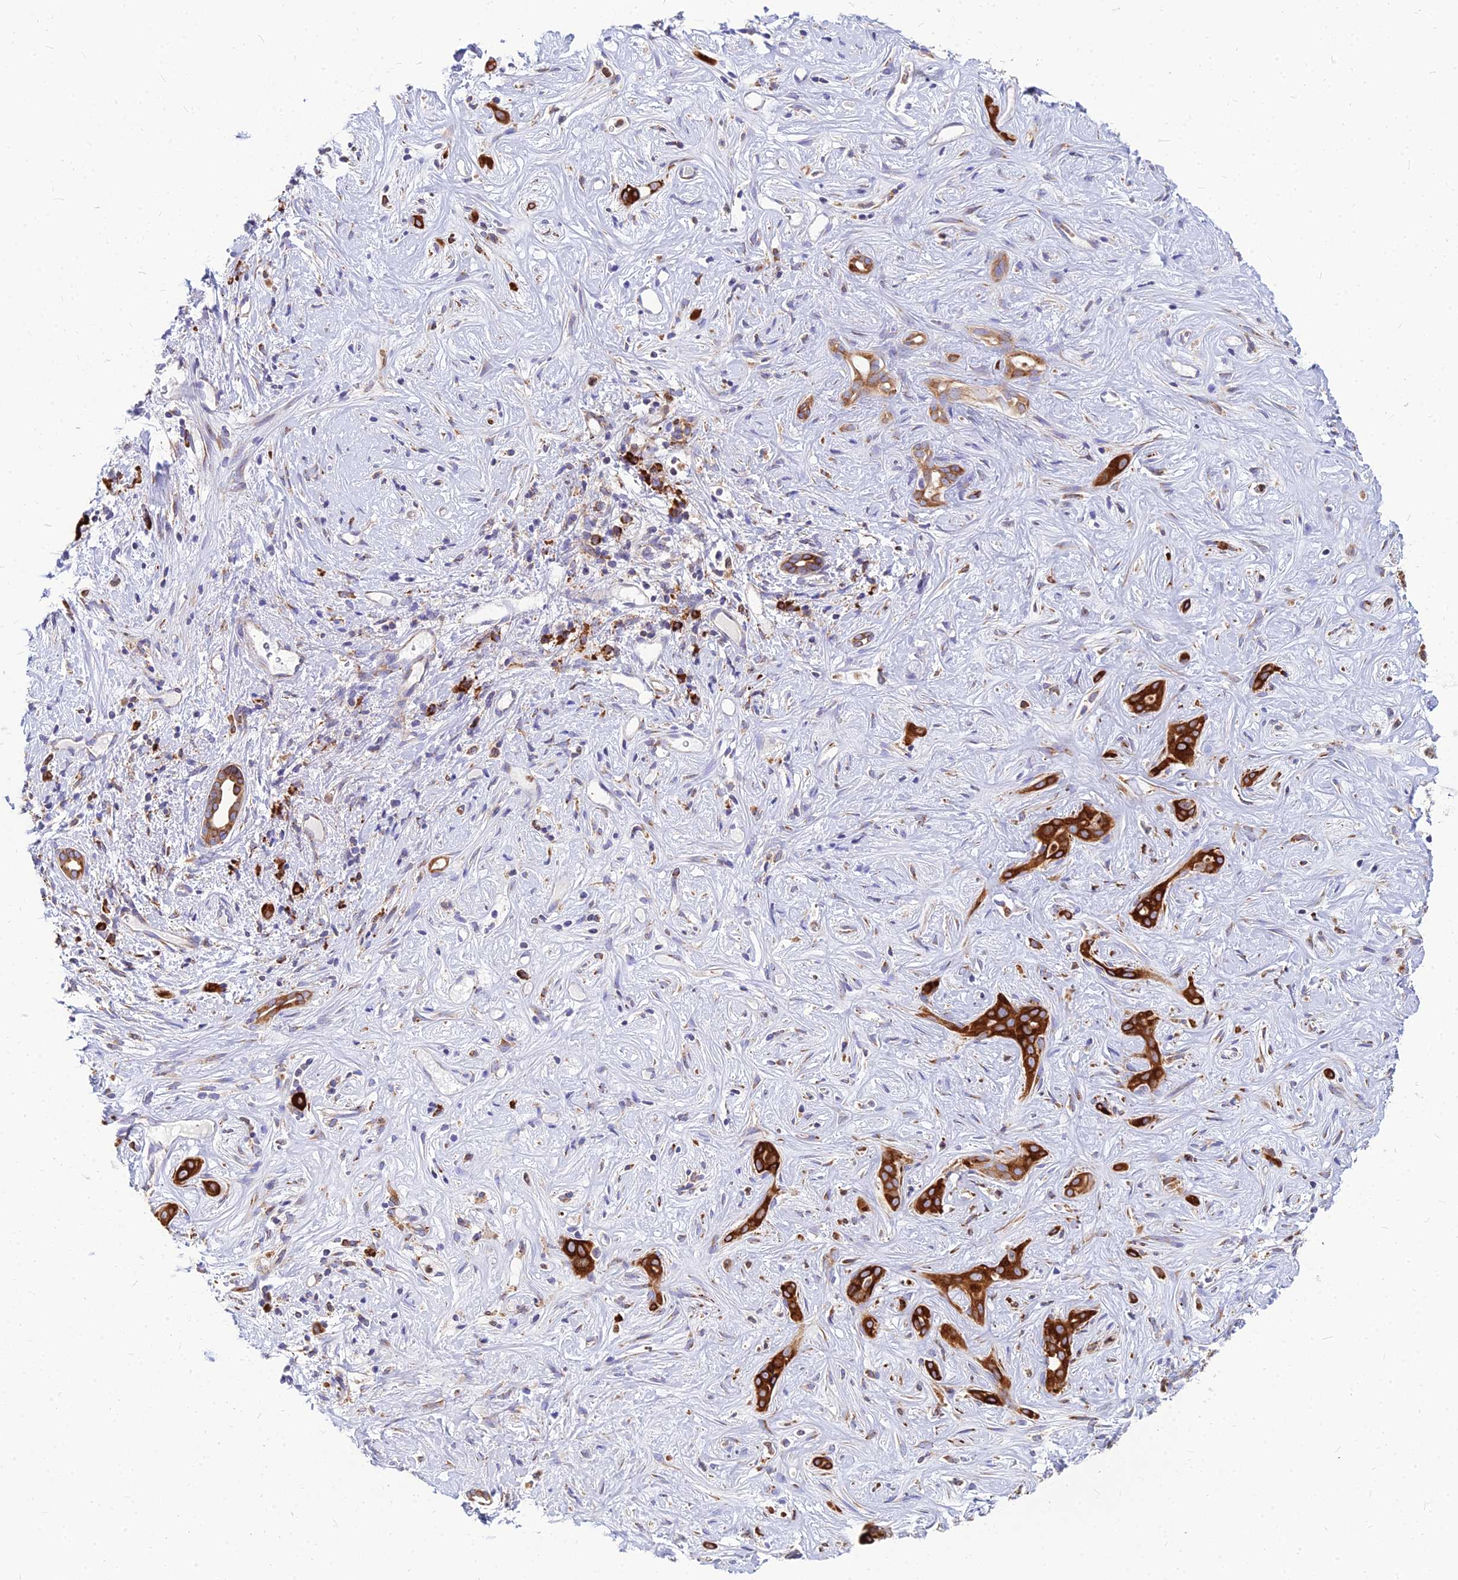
{"staining": {"intensity": "strong", "quantity": ">75%", "location": "cytoplasmic/membranous"}, "tissue": "liver cancer", "cell_type": "Tumor cells", "image_type": "cancer", "snomed": [{"axis": "morphology", "description": "Cholangiocarcinoma"}, {"axis": "topography", "description": "Liver"}], "caption": "High-power microscopy captured an IHC image of liver cholangiocarcinoma, revealing strong cytoplasmic/membranous staining in approximately >75% of tumor cells.", "gene": "CCT6B", "patient": {"sex": "male", "age": 67}}